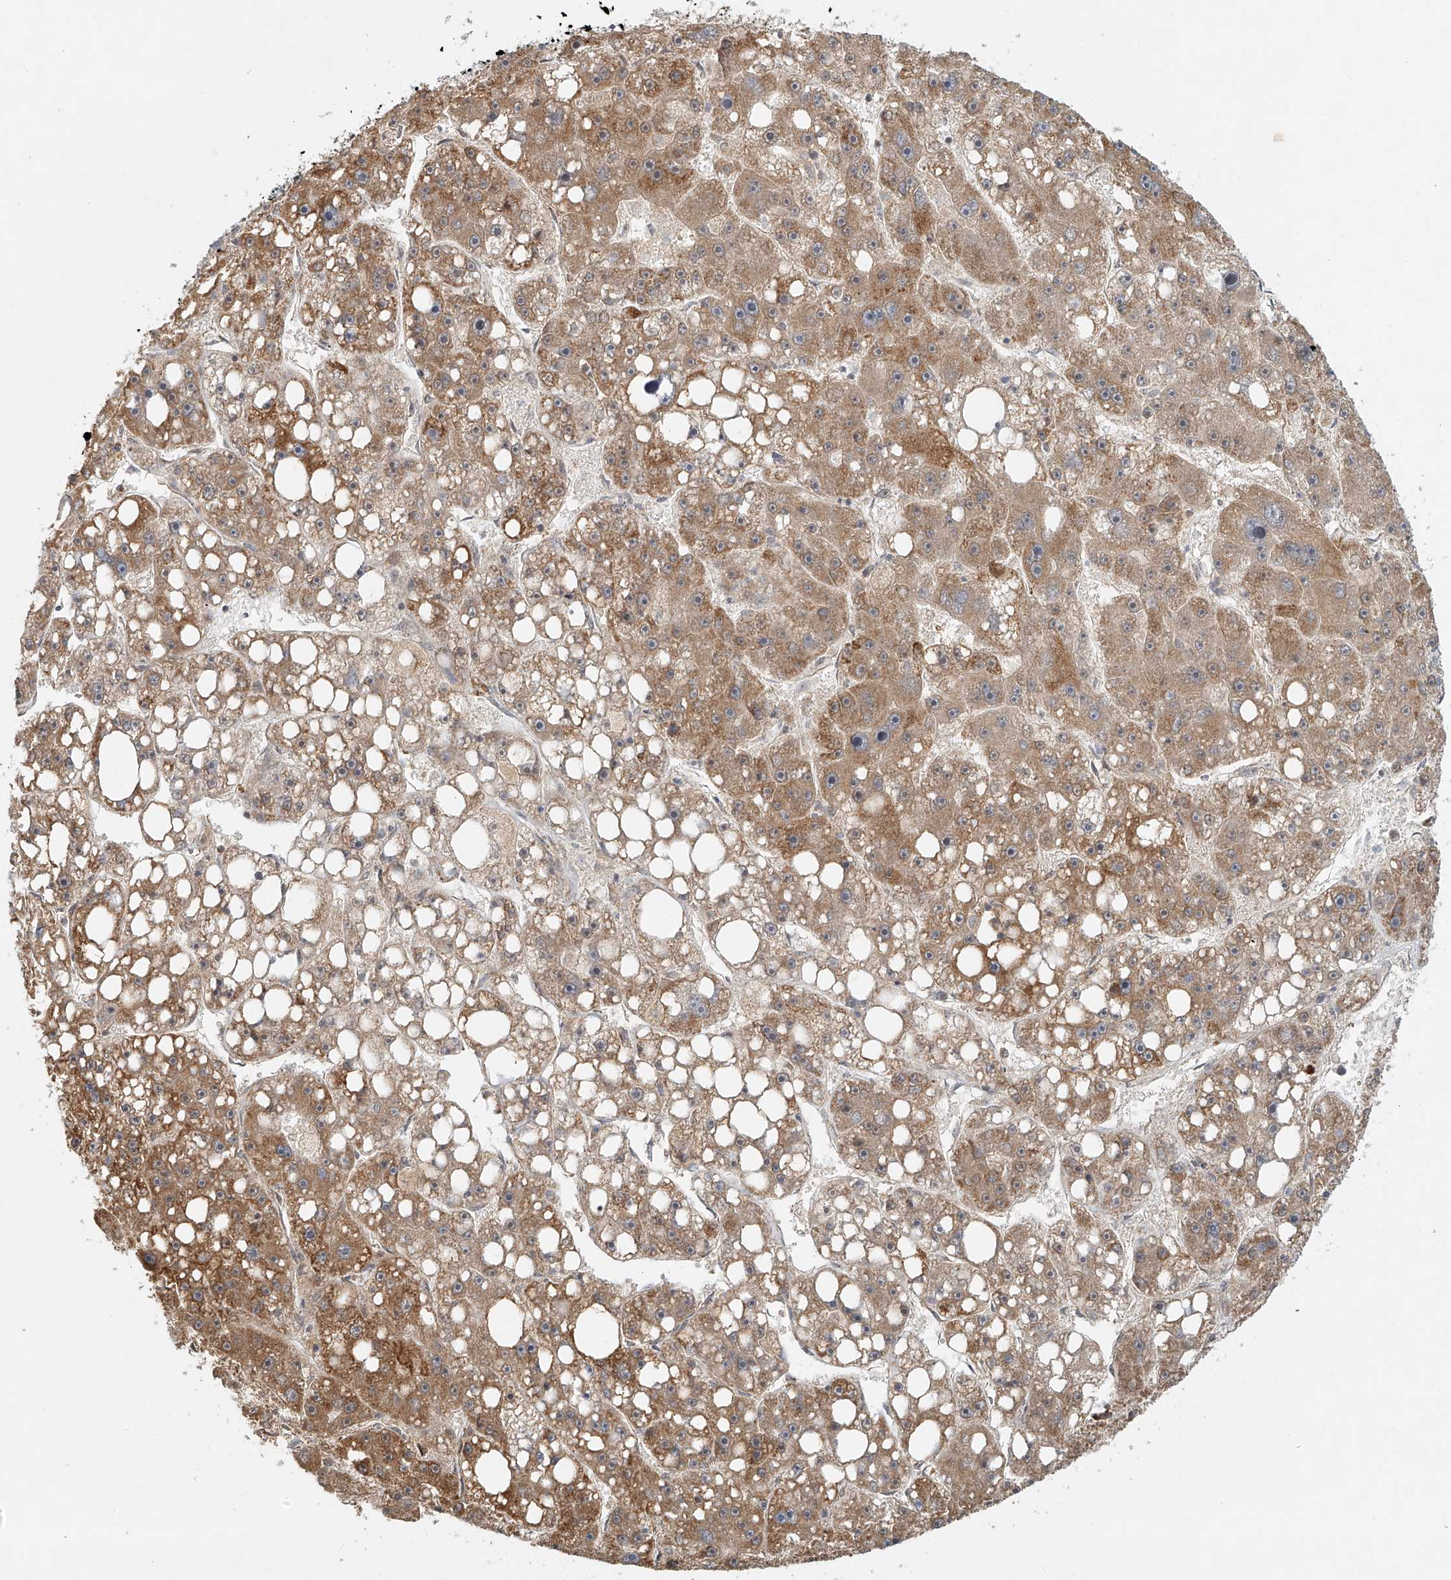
{"staining": {"intensity": "moderate", "quantity": ">75%", "location": "cytoplasmic/membranous"}, "tissue": "liver cancer", "cell_type": "Tumor cells", "image_type": "cancer", "snomed": [{"axis": "morphology", "description": "Carcinoma, Hepatocellular, NOS"}, {"axis": "topography", "description": "Liver"}], "caption": "A brown stain shows moderate cytoplasmic/membranous staining of a protein in human liver hepatocellular carcinoma tumor cells.", "gene": "SYTL3", "patient": {"sex": "female", "age": 61}}